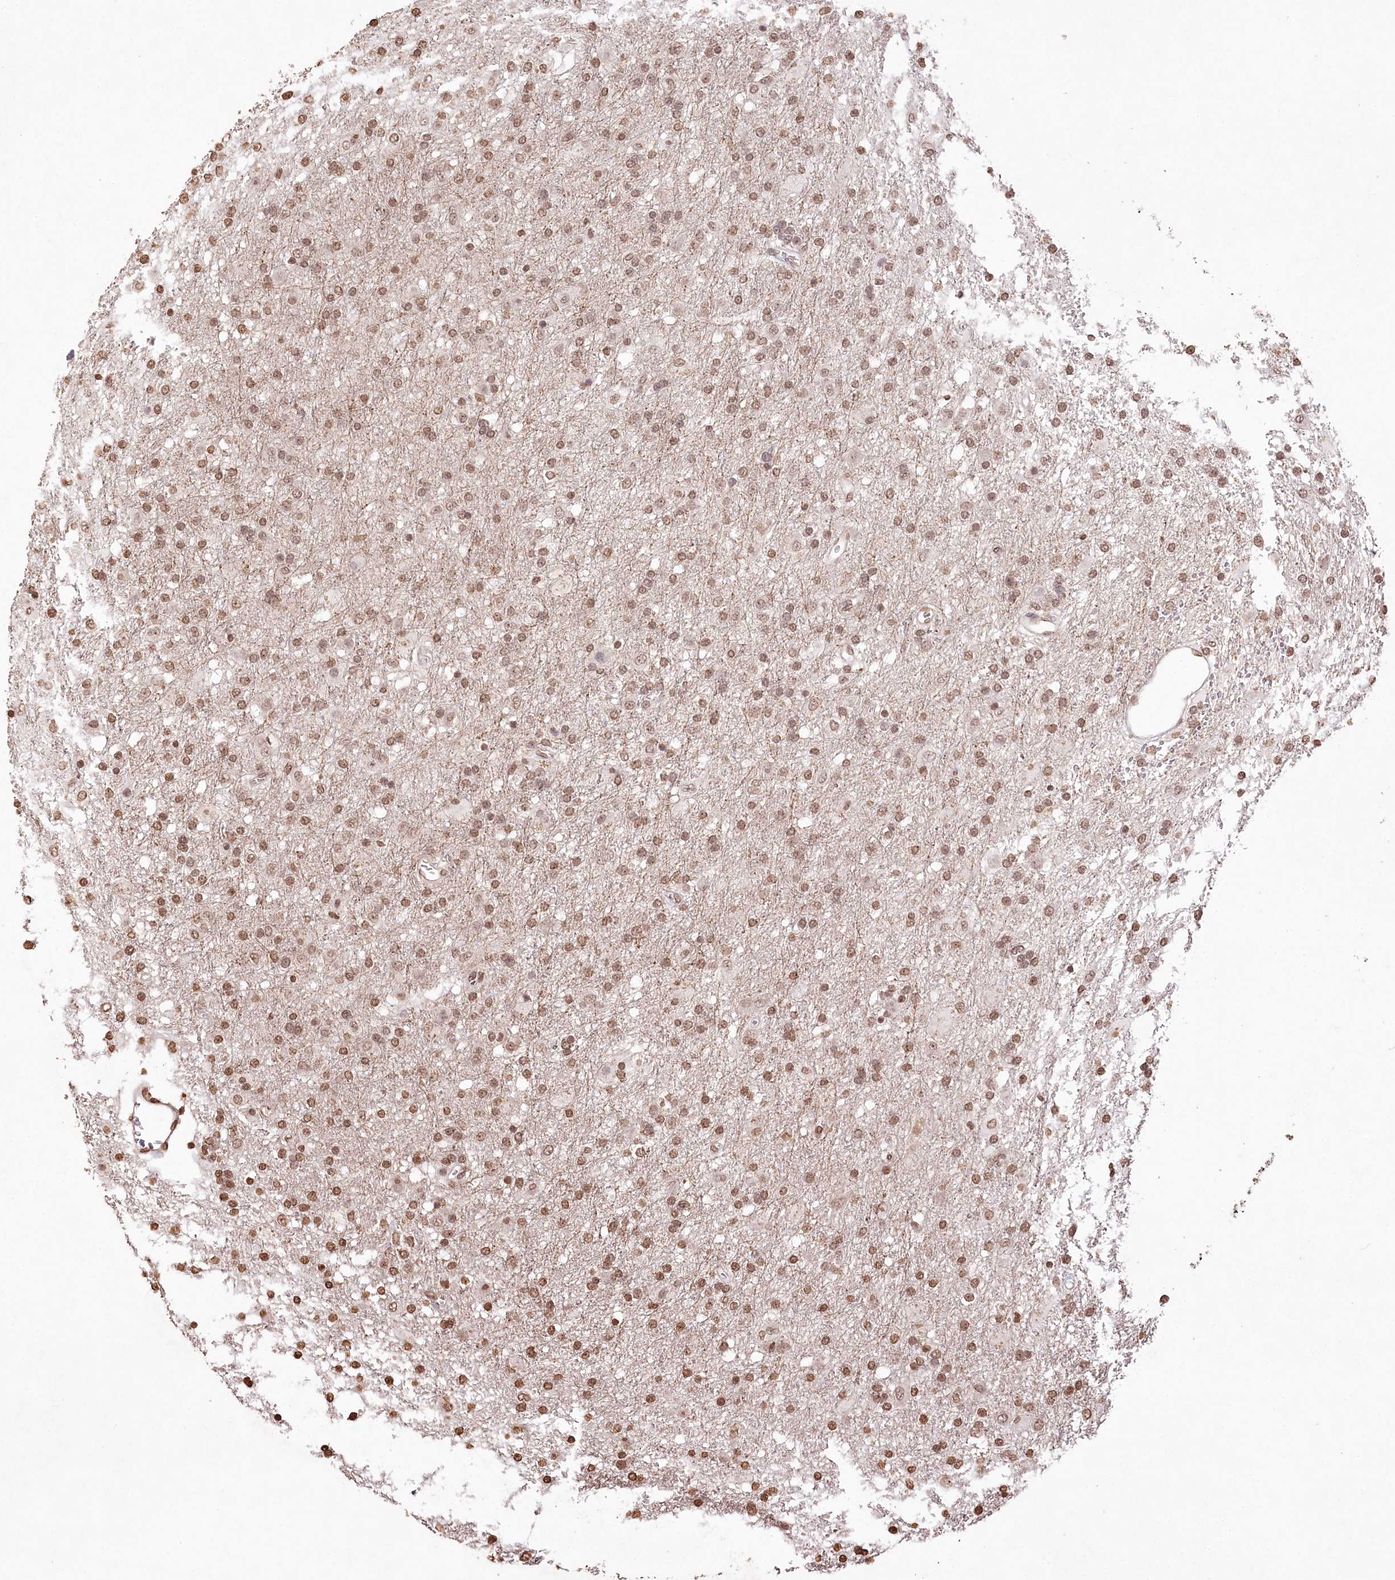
{"staining": {"intensity": "moderate", "quantity": ">75%", "location": "nuclear"}, "tissue": "glioma", "cell_type": "Tumor cells", "image_type": "cancer", "snomed": [{"axis": "morphology", "description": "Glioma, malignant, Low grade"}, {"axis": "topography", "description": "Brain"}], "caption": "This is an image of immunohistochemistry (IHC) staining of glioma, which shows moderate positivity in the nuclear of tumor cells.", "gene": "DMXL1", "patient": {"sex": "male", "age": 65}}